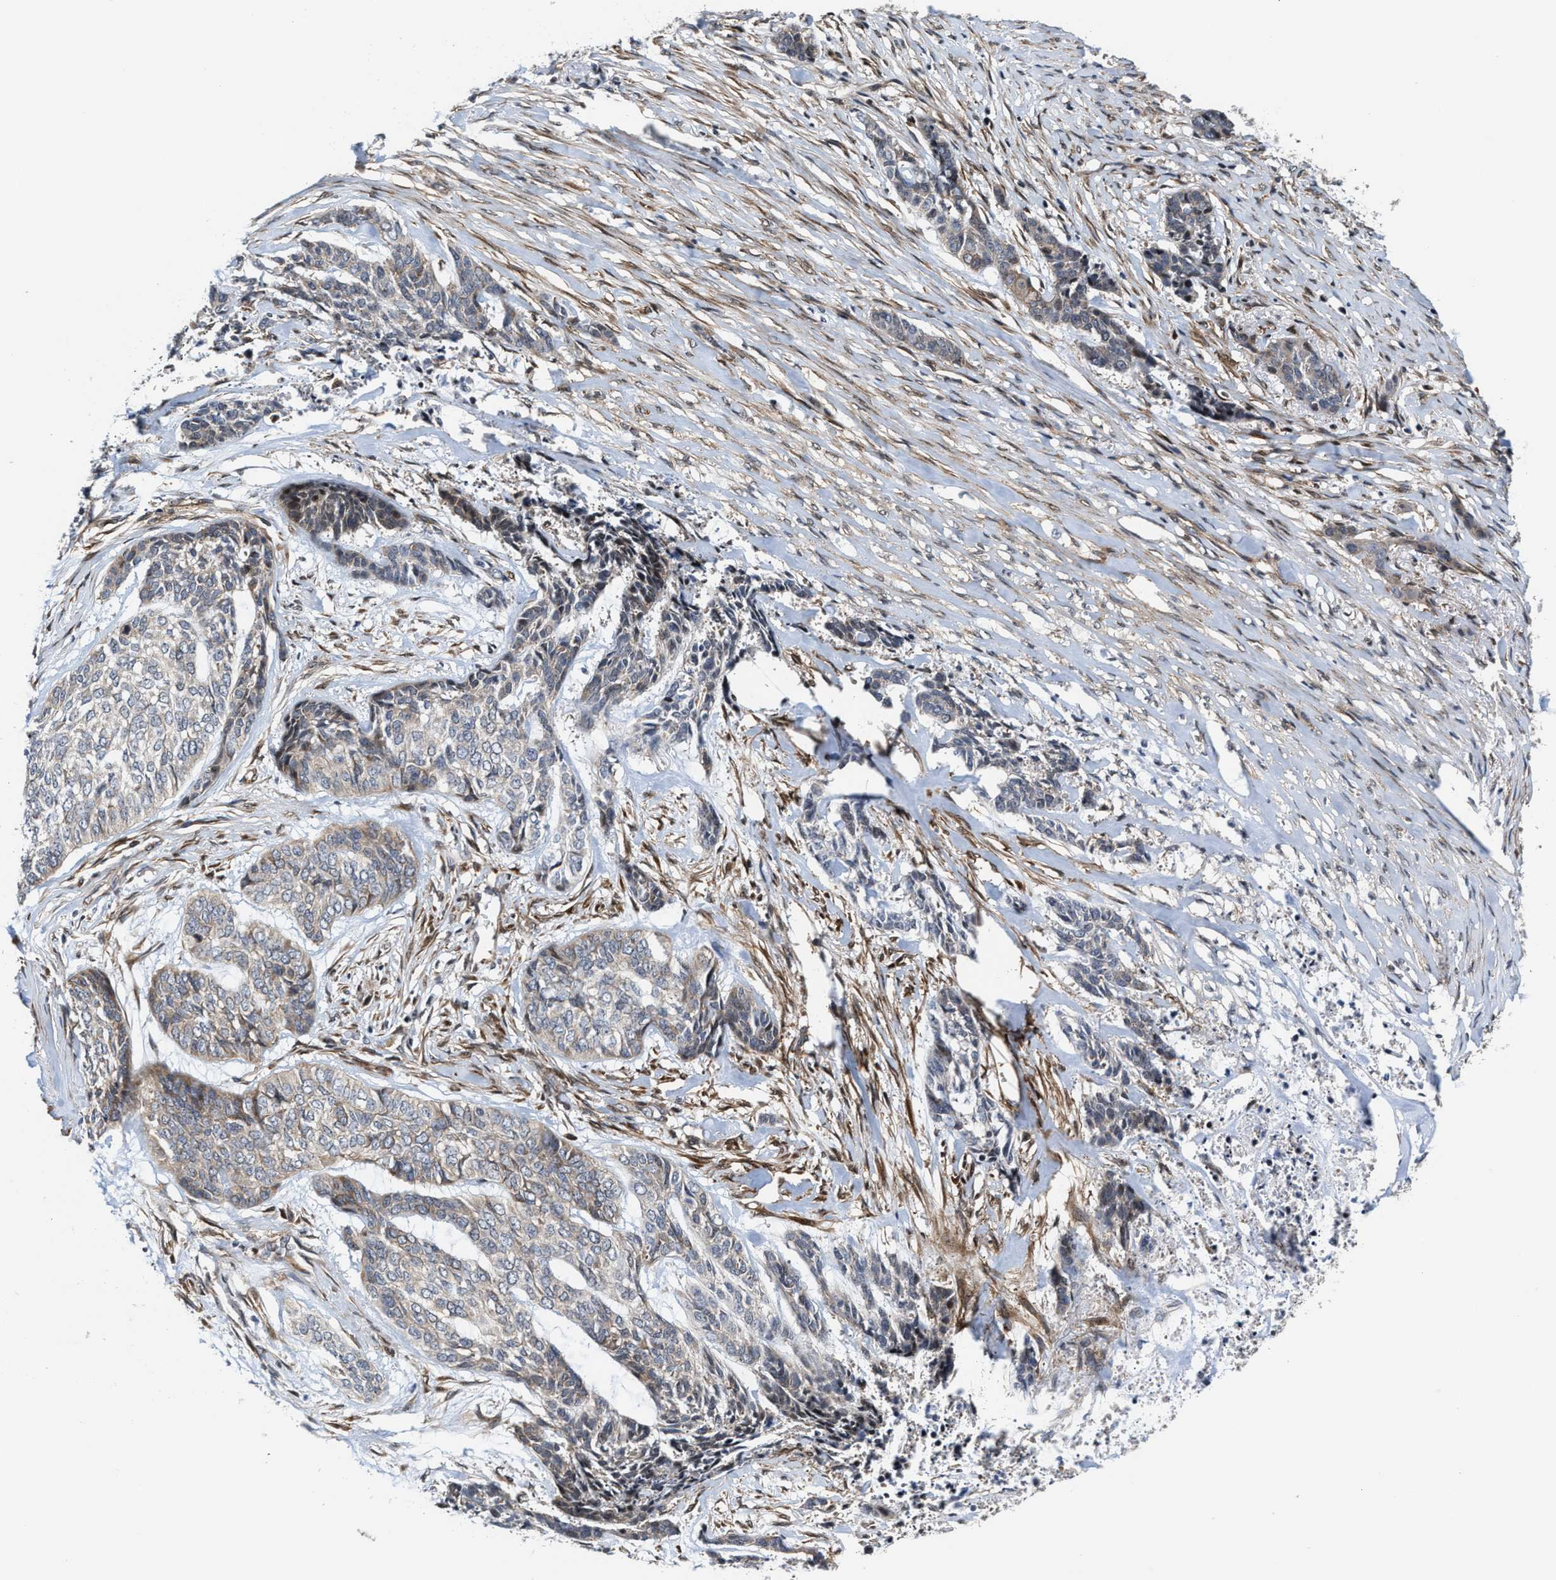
{"staining": {"intensity": "negative", "quantity": "none", "location": "none"}, "tissue": "skin cancer", "cell_type": "Tumor cells", "image_type": "cancer", "snomed": [{"axis": "morphology", "description": "Basal cell carcinoma"}, {"axis": "topography", "description": "Skin"}], "caption": "High power microscopy photomicrograph of an IHC photomicrograph of skin basal cell carcinoma, revealing no significant expression in tumor cells. (DAB immunohistochemistry, high magnification).", "gene": "TGFB1I1", "patient": {"sex": "female", "age": 64}}